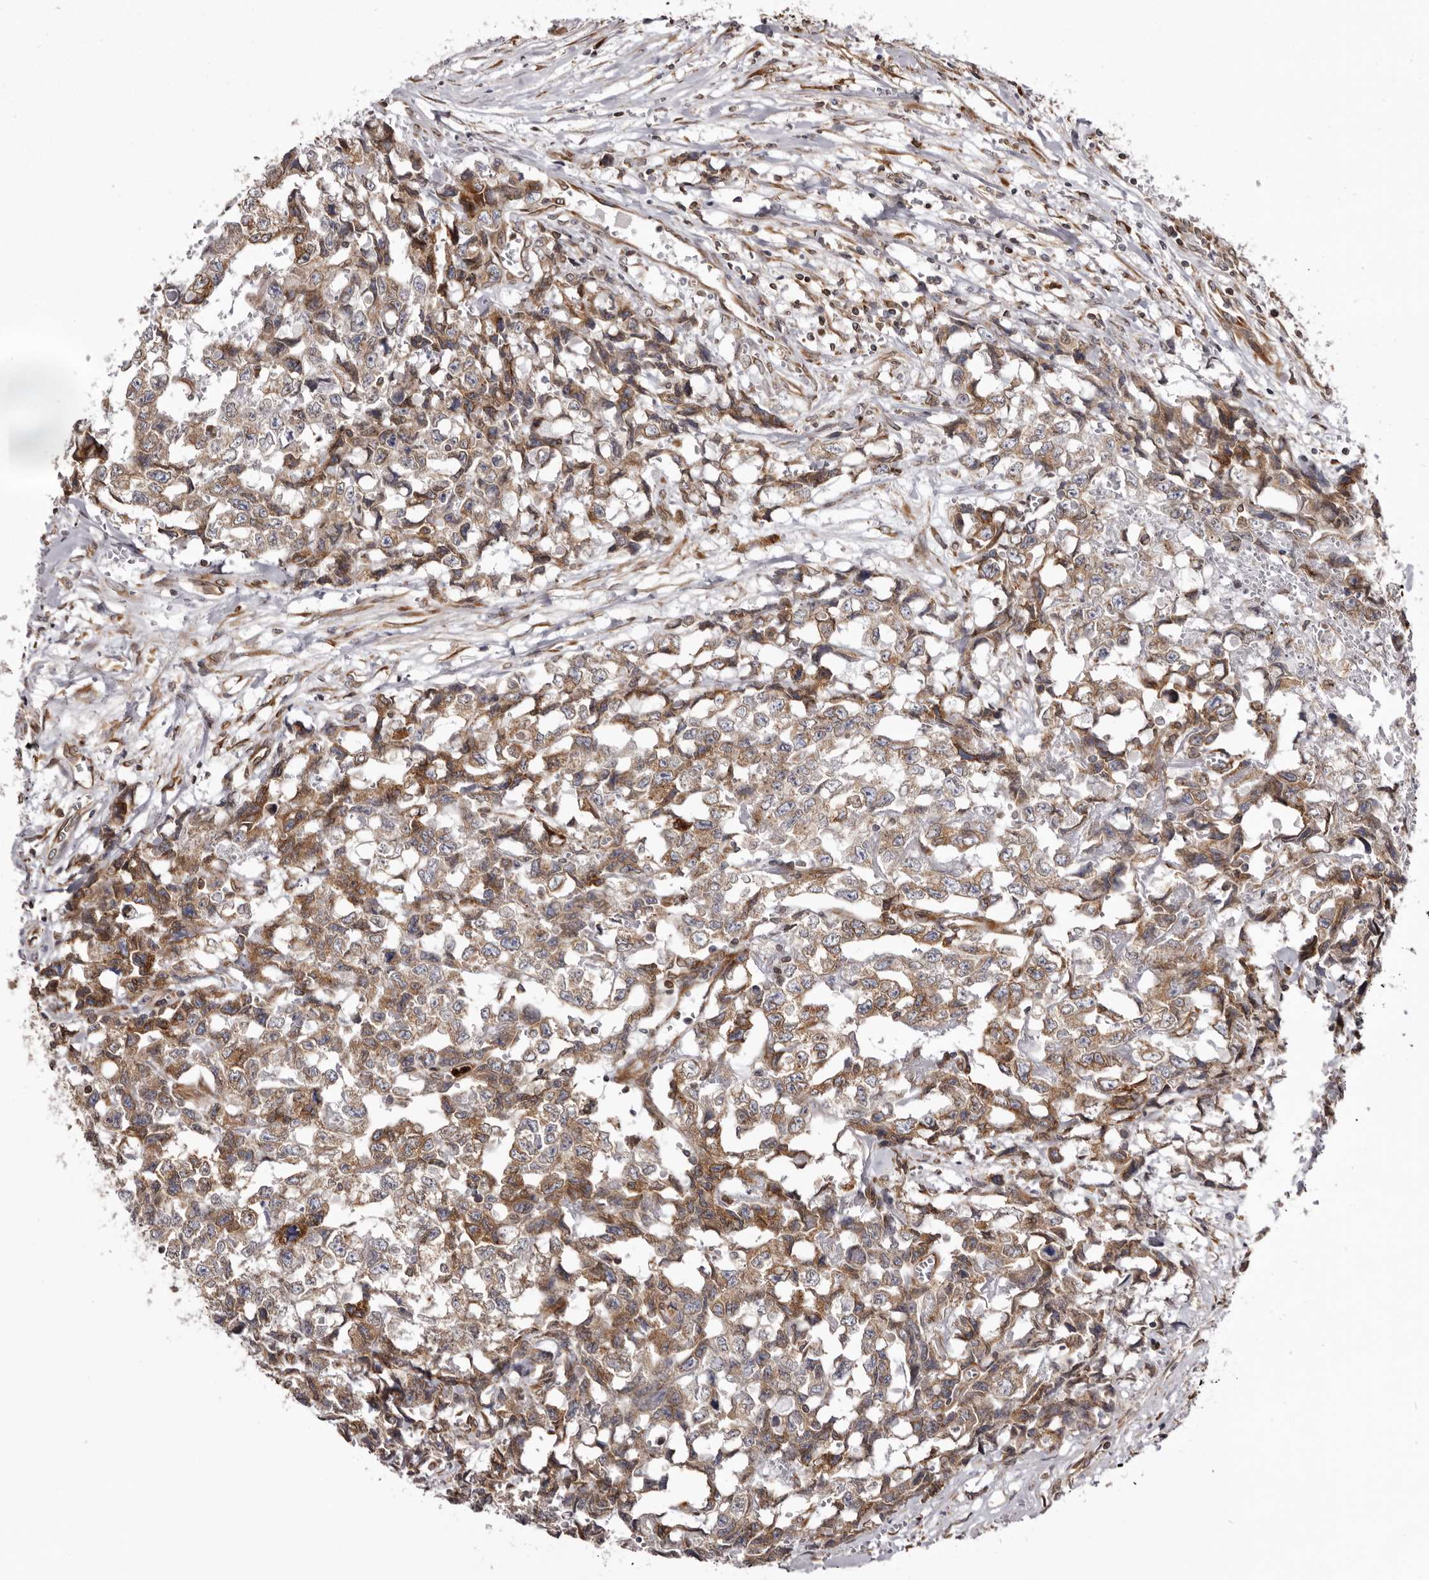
{"staining": {"intensity": "moderate", "quantity": ">75%", "location": "cytoplasmic/membranous"}, "tissue": "testis cancer", "cell_type": "Tumor cells", "image_type": "cancer", "snomed": [{"axis": "morphology", "description": "Carcinoma, Embryonal, NOS"}, {"axis": "topography", "description": "Testis"}], "caption": "Embryonal carcinoma (testis) stained with a brown dye exhibits moderate cytoplasmic/membranous positive staining in approximately >75% of tumor cells.", "gene": "C4orf3", "patient": {"sex": "male", "age": 31}}